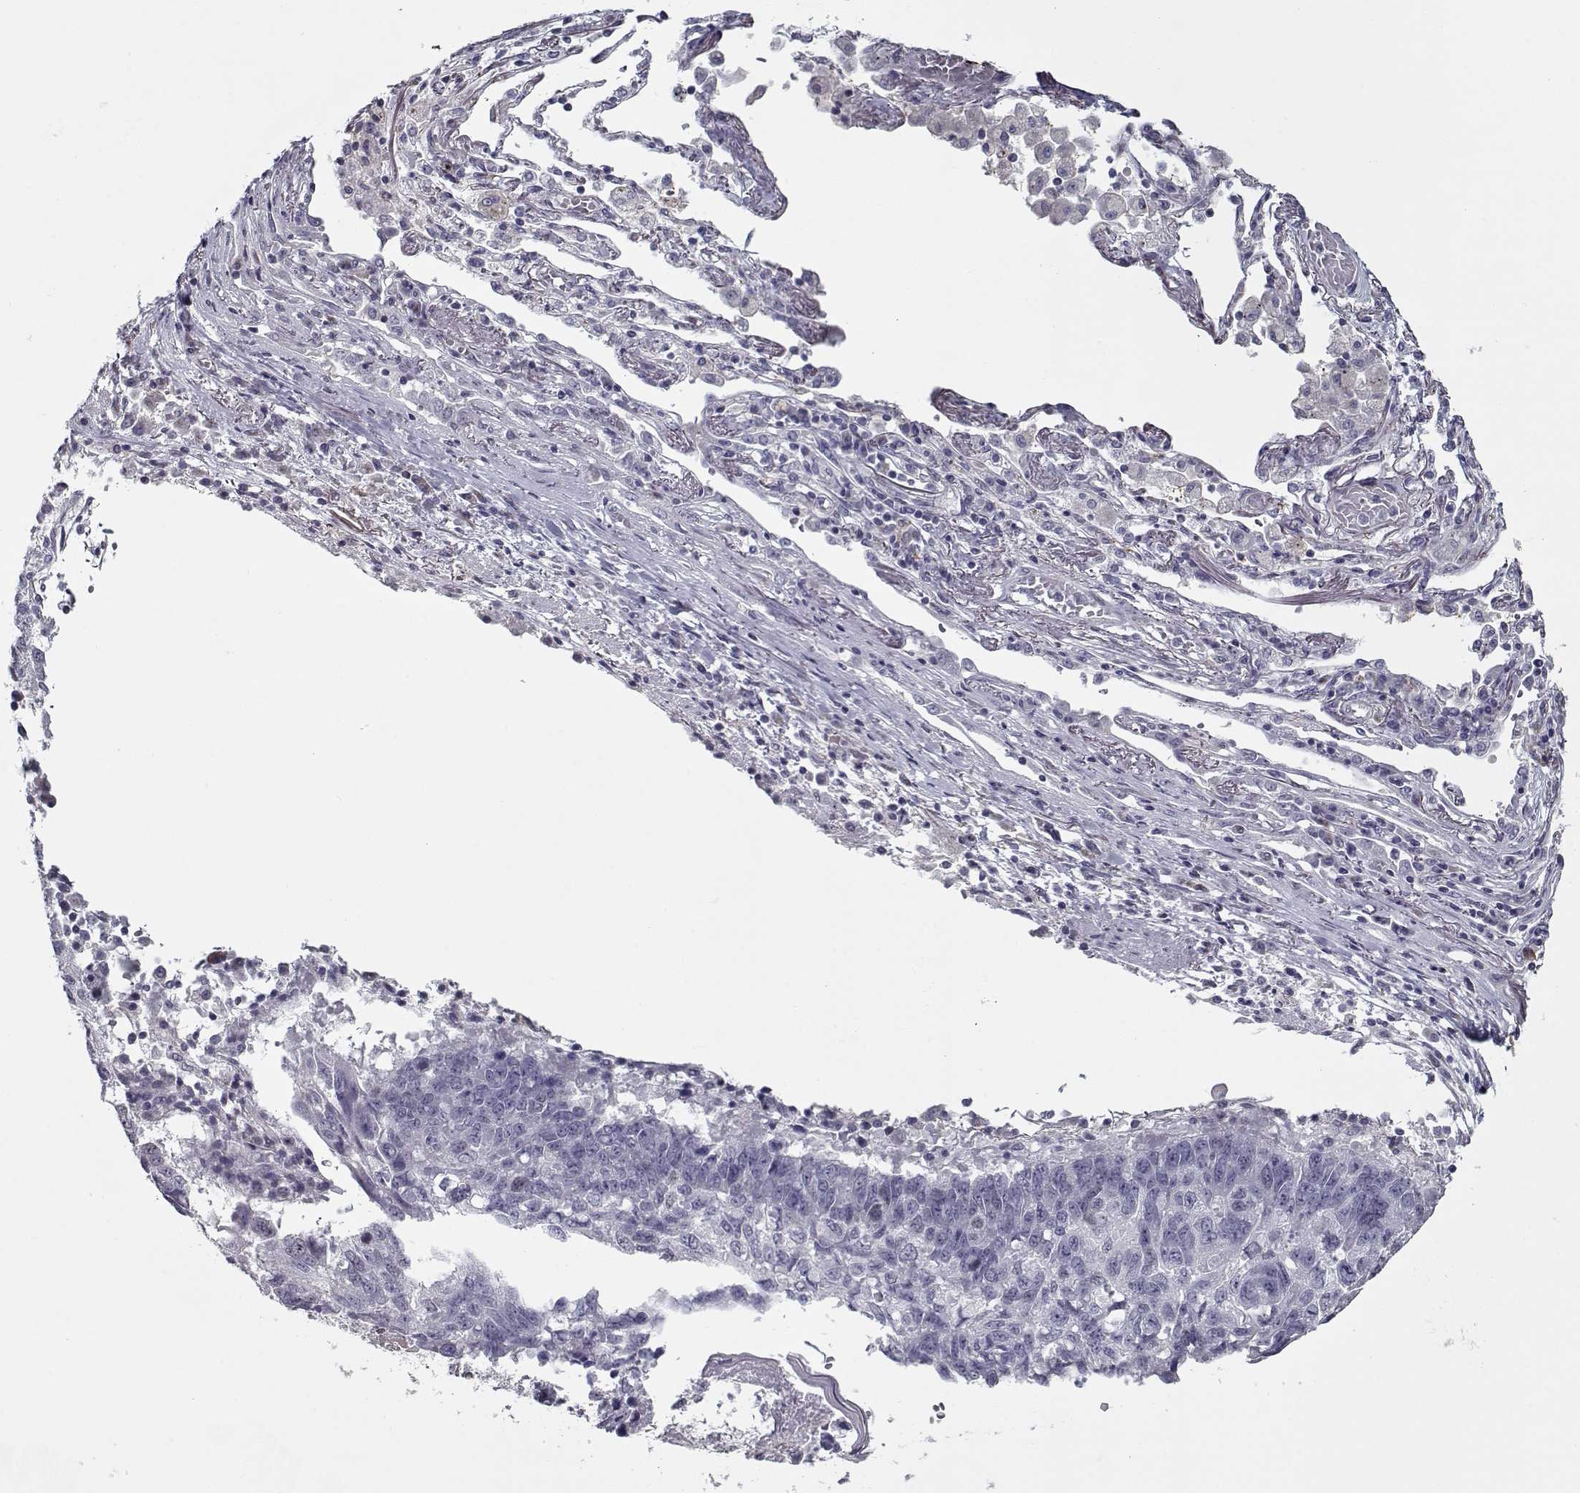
{"staining": {"intensity": "negative", "quantity": "none", "location": "none"}, "tissue": "lung cancer", "cell_type": "Tumor cells", "image_type": "cancer", "snomed": [{"axis": "morphology", "description": "Squamous cell carcinoma, NOS"}, {"axis": "topography", "description": "Lung"}], "caption": "Human squamous cell carcinoma (lung) stained for a protein using immunohistochemistry exhibits no staining in tumor cells.", "gene": "SEC16B", "patient": {"sex": "male", "age": 73}}